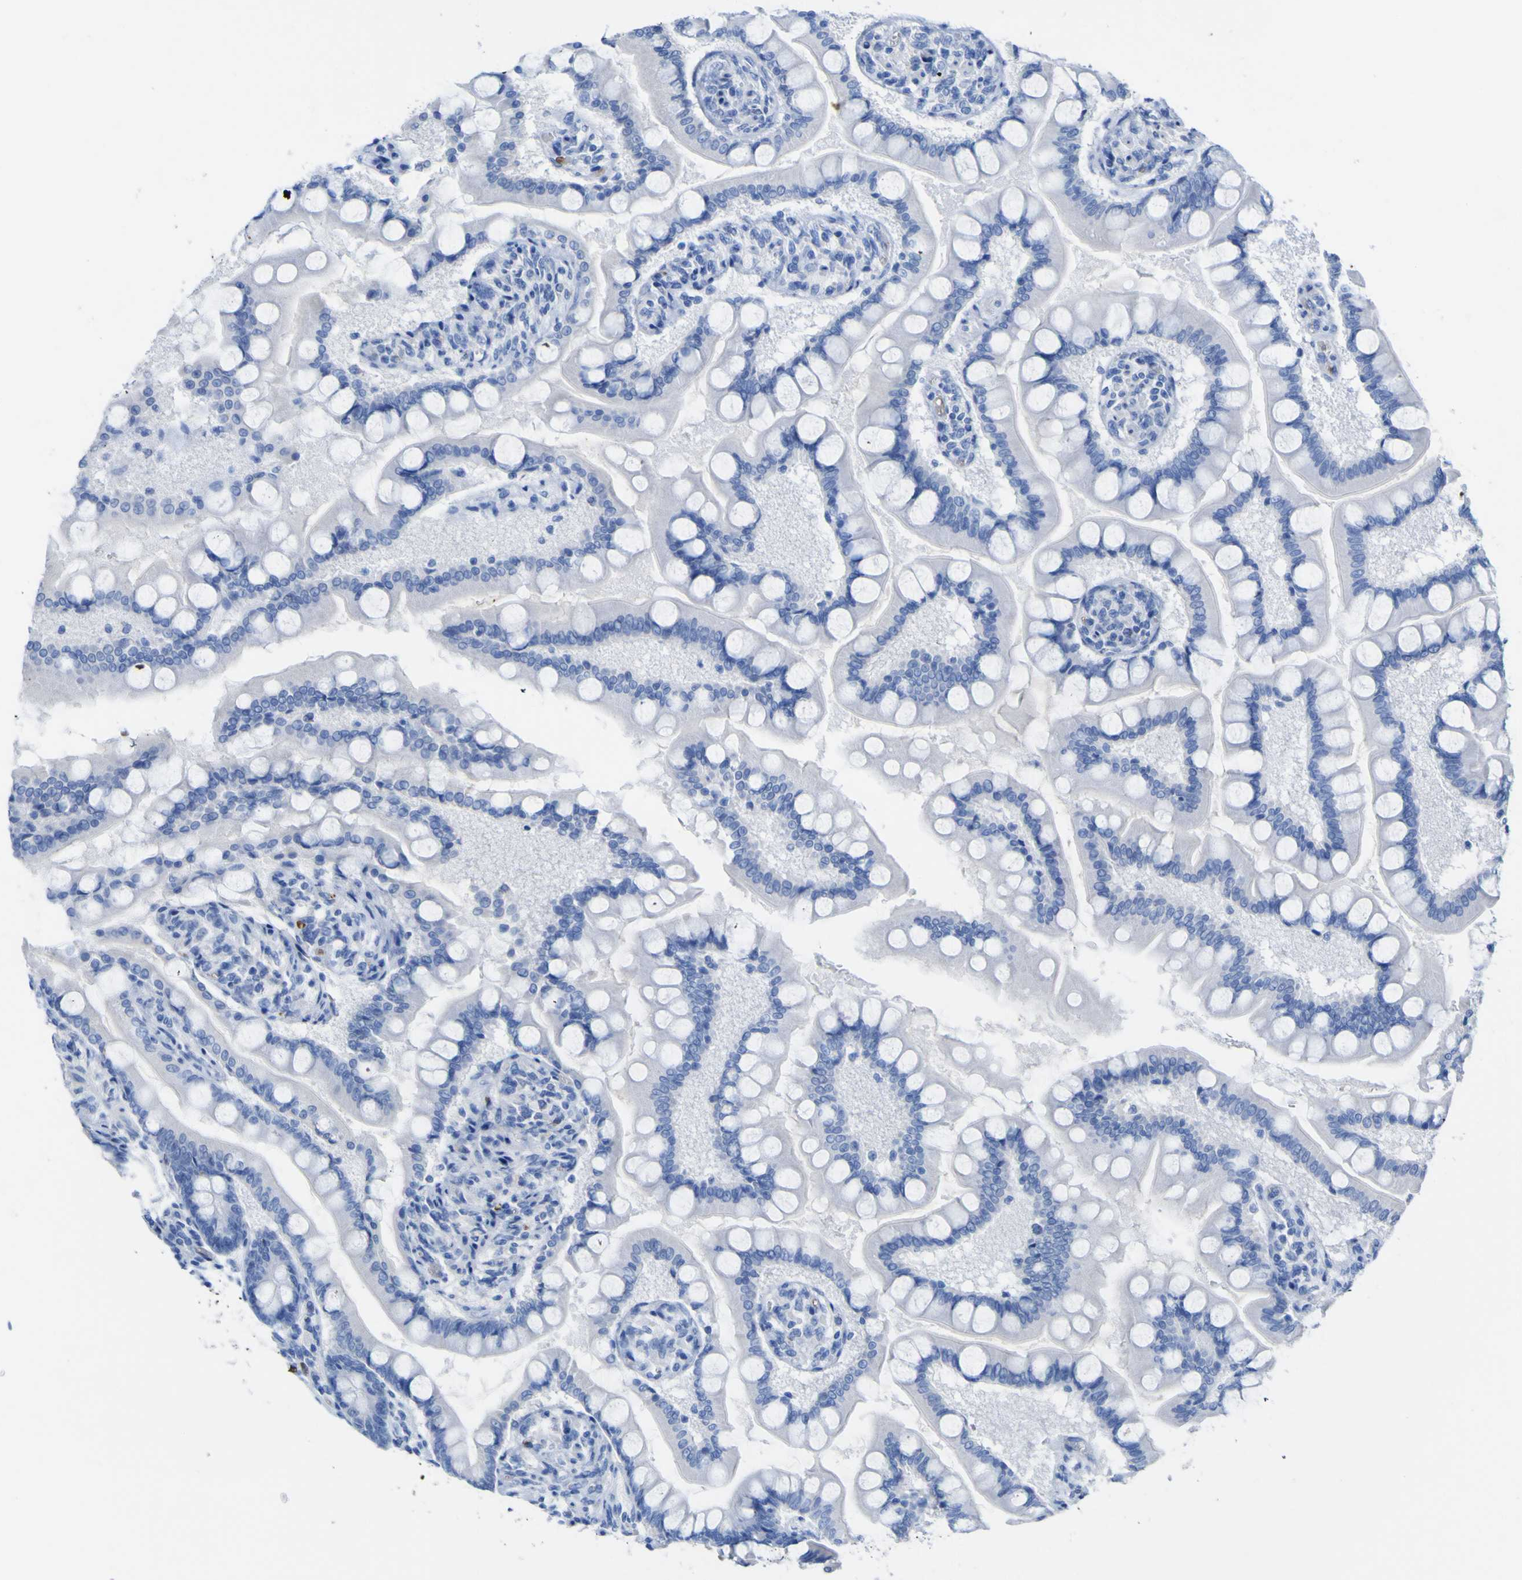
{"staining": {"intensity": "negative", "quantity": "none", "location": "none"}, "tissue": "small intestine", "cell_type": "Glandular cells", "image_type": "normal", "snomed": [{"axis": "morphology", "description": "Normal tissue, NOS"}, {"axis": "topography", "description": "Small intestine"}], "caption": "Immunohistochemistry (IHC) of normal small intestine exhibits no expression in glandular cells. (Brightfield microscopy of DAB (3,3'-diaminobenzidine) immunohistochemistry (IHC) at high magnification).", "gene": "GCM1", "patient": {"sex": "male", "age": 41}}